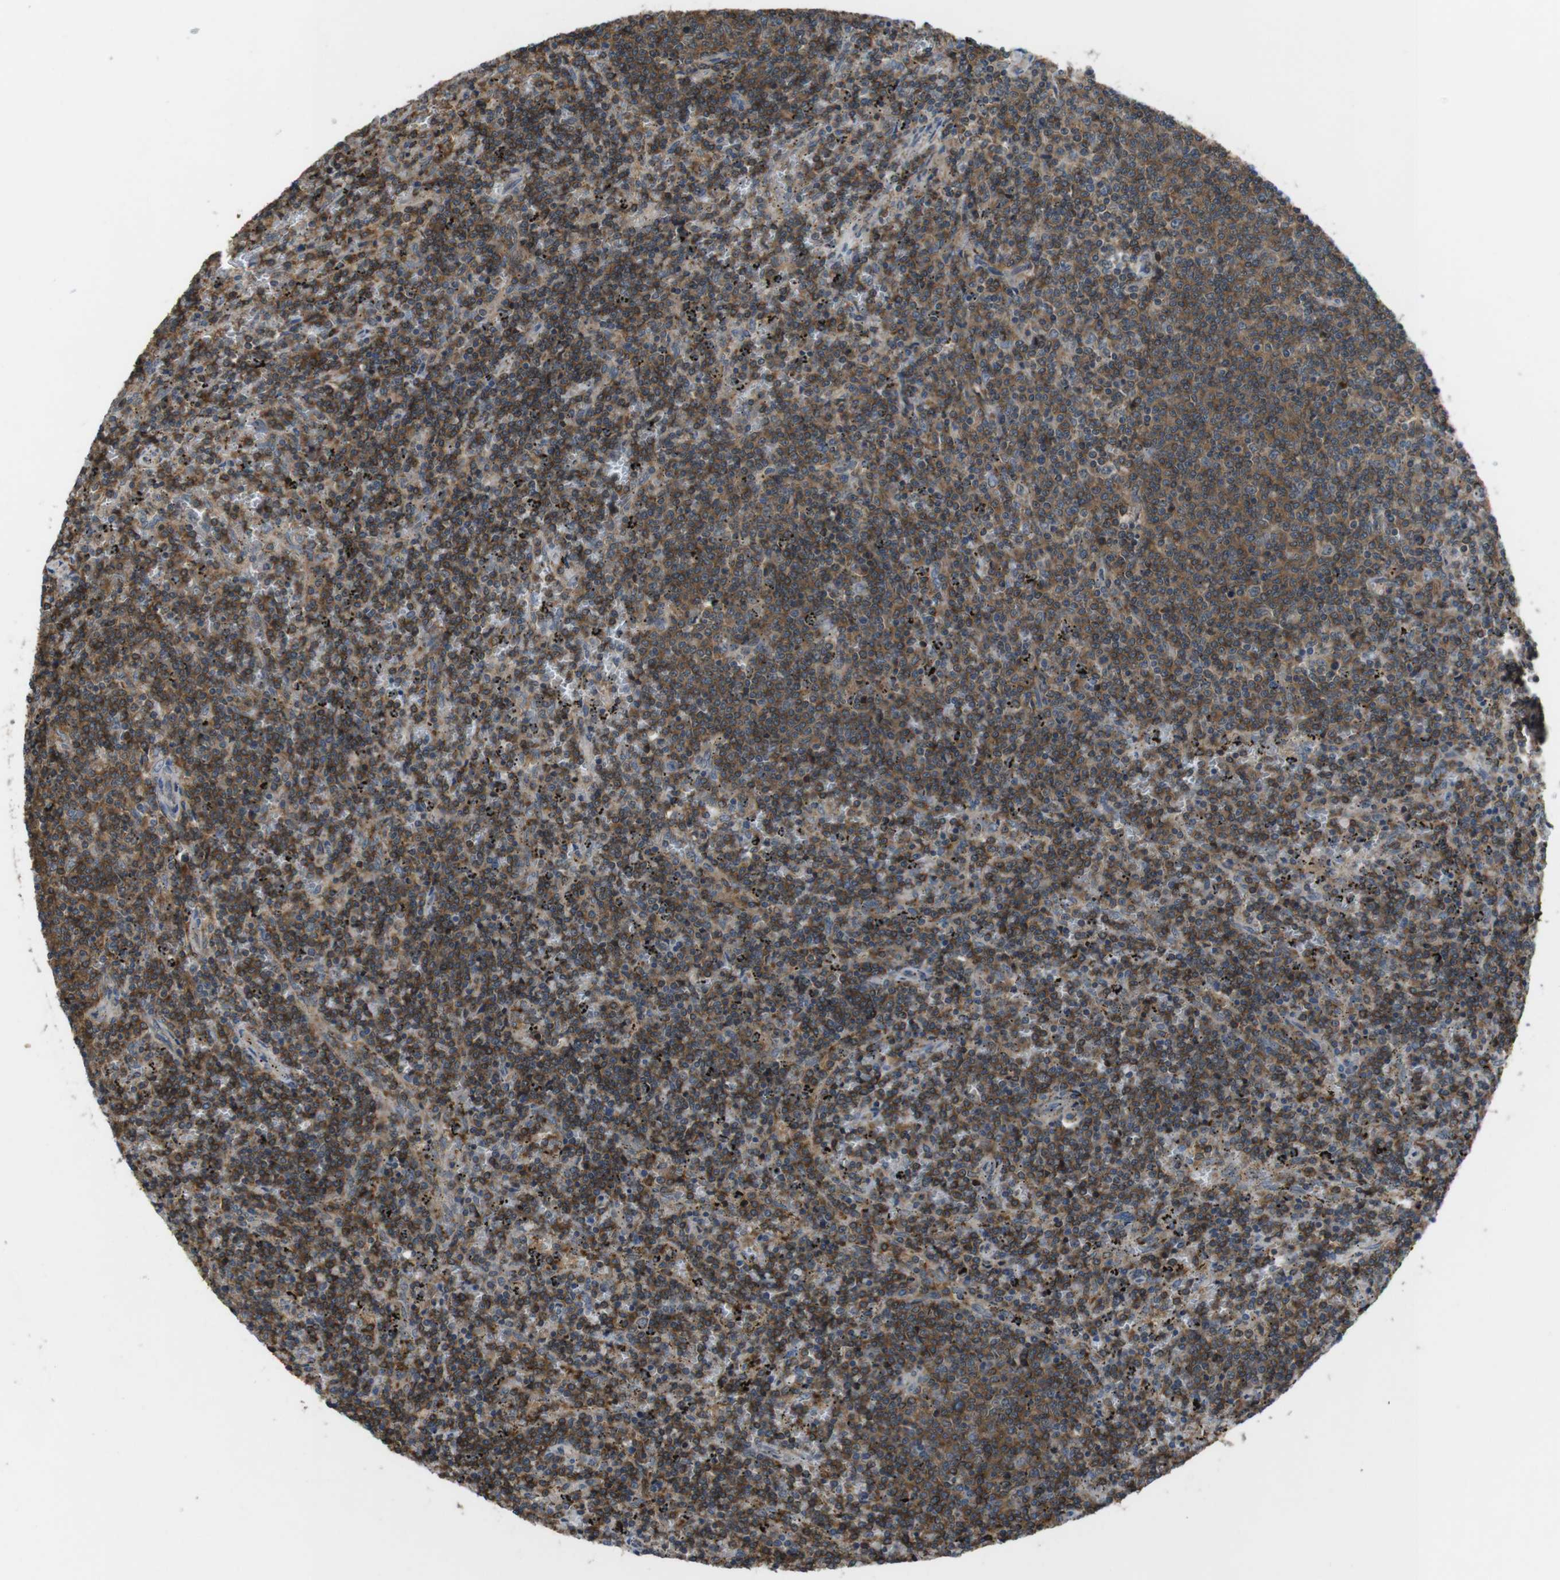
{"staining": {"intensity": "moderate", "quantity": ">75%", "location": "cytoplasmic/membranous"}, "tissue": "lymphoma", "cell_type": "Tumor cells", "image_type": "cancer", "snomed": [{"axis": "morphology", "description": "Malignant lymphoma, non-Hodgkin's type, Low grade"}, {"axis": "topography", "description": "Spleen"}], "caption": "The immunohistochemical stain labels moderate cytoplasmic/membranous positivity in tumor cells of lymphoma tissue.", "gene": "SLC22A23", "patient": {"sex": "female", "age": 50}}